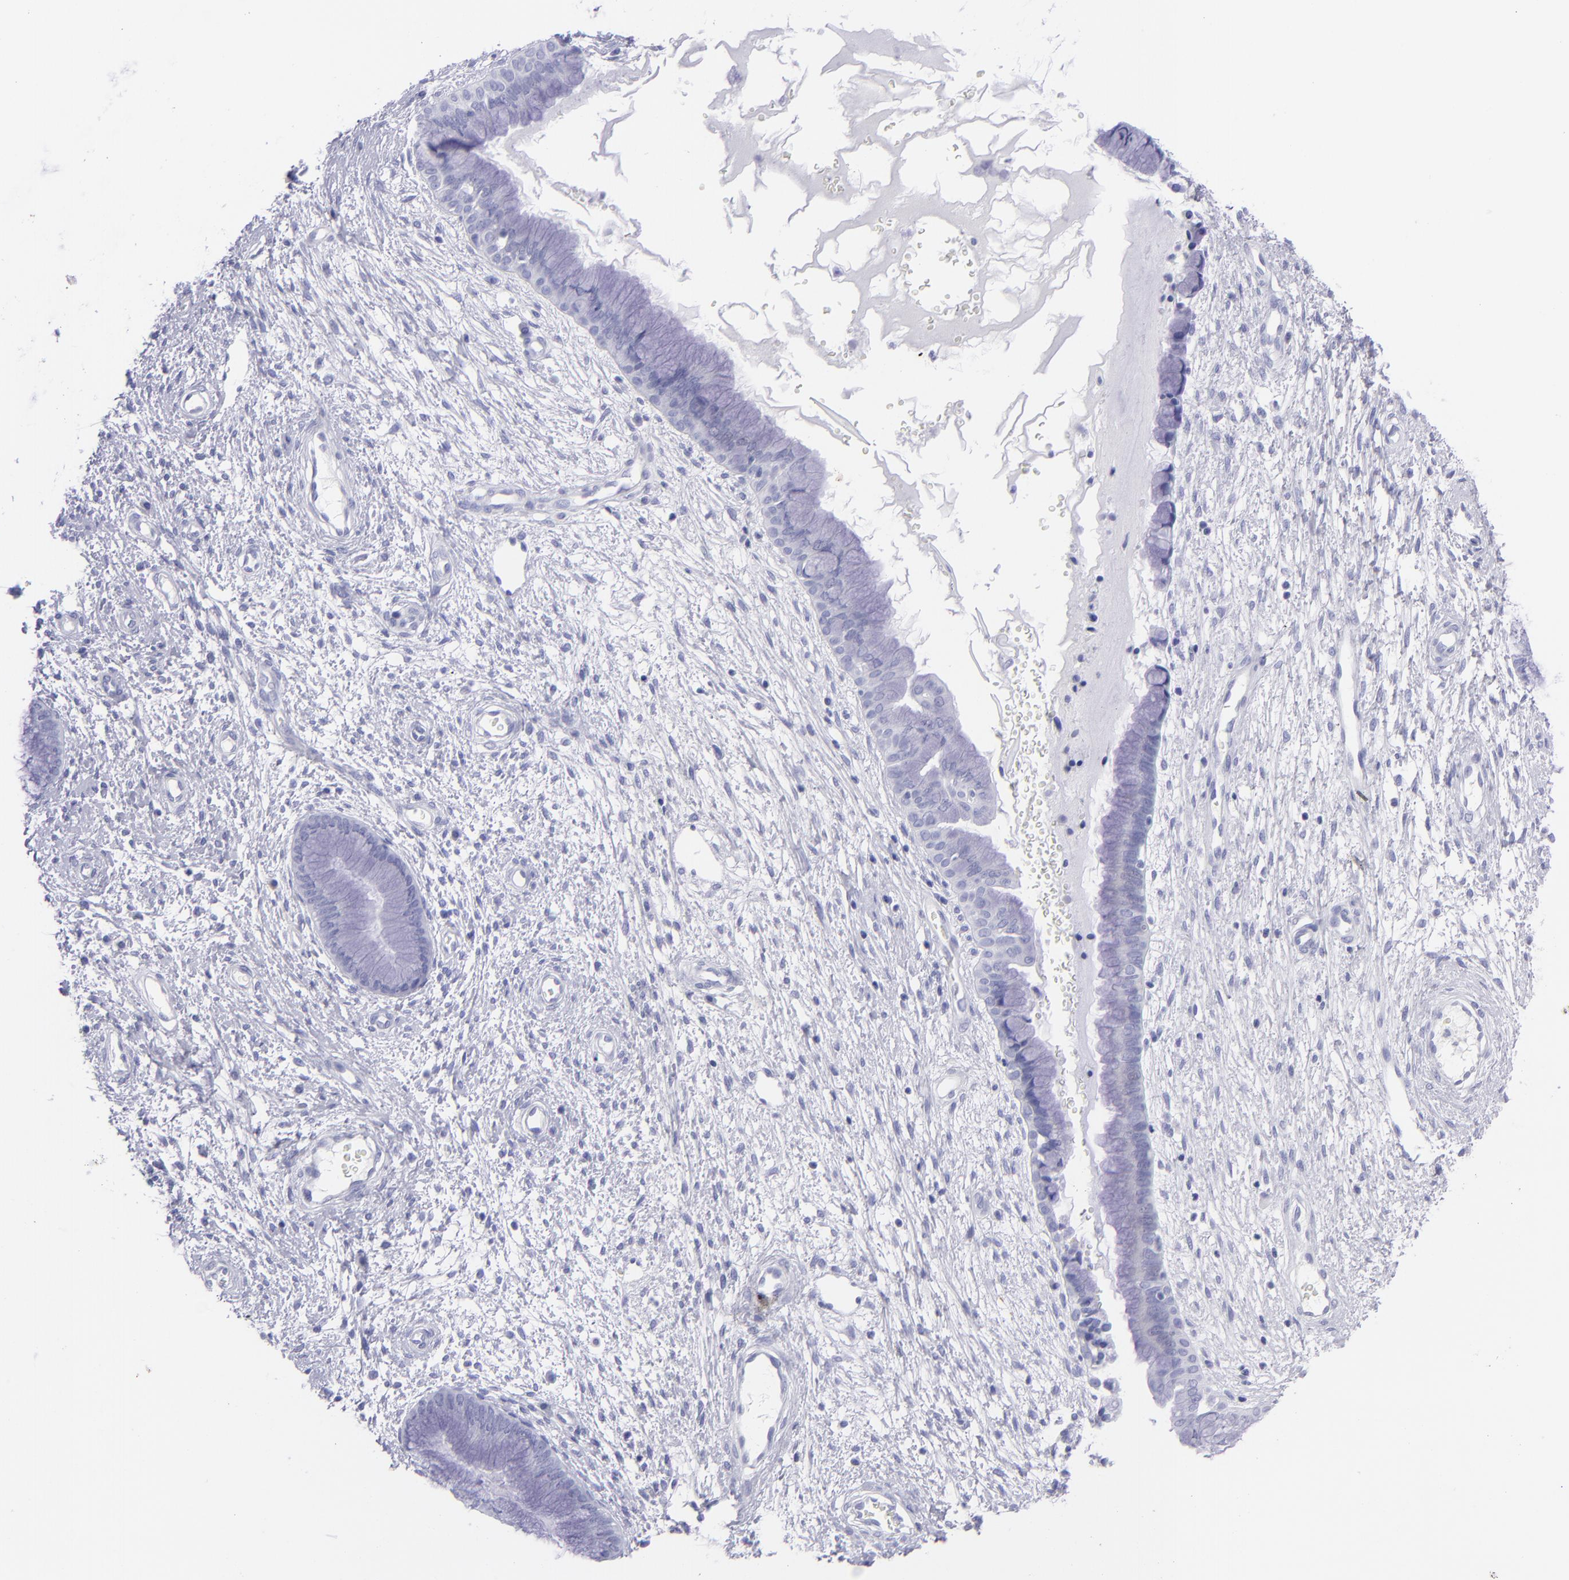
{"staining": {"intensity": "negative", "quantity": "none", "location": "none"}, "tissue": "cervix", "cell_type": "Glandular cells", "image_type": "normal", "snomed": [{"axis": "morphology", "description": "Normal tissue, NOS"}, {"axis": "topography", "description": "Cervix"}], "caption": "Glandular cells are negative for brown protein staining in unremarkable cervix. (Brightfield microscopy of DAB (3,3'-diaminobenzidine) immunohistochemistry at high magnification).", "gene": "SLC1A2", "patient": {"sex": "female", "age": 55}}